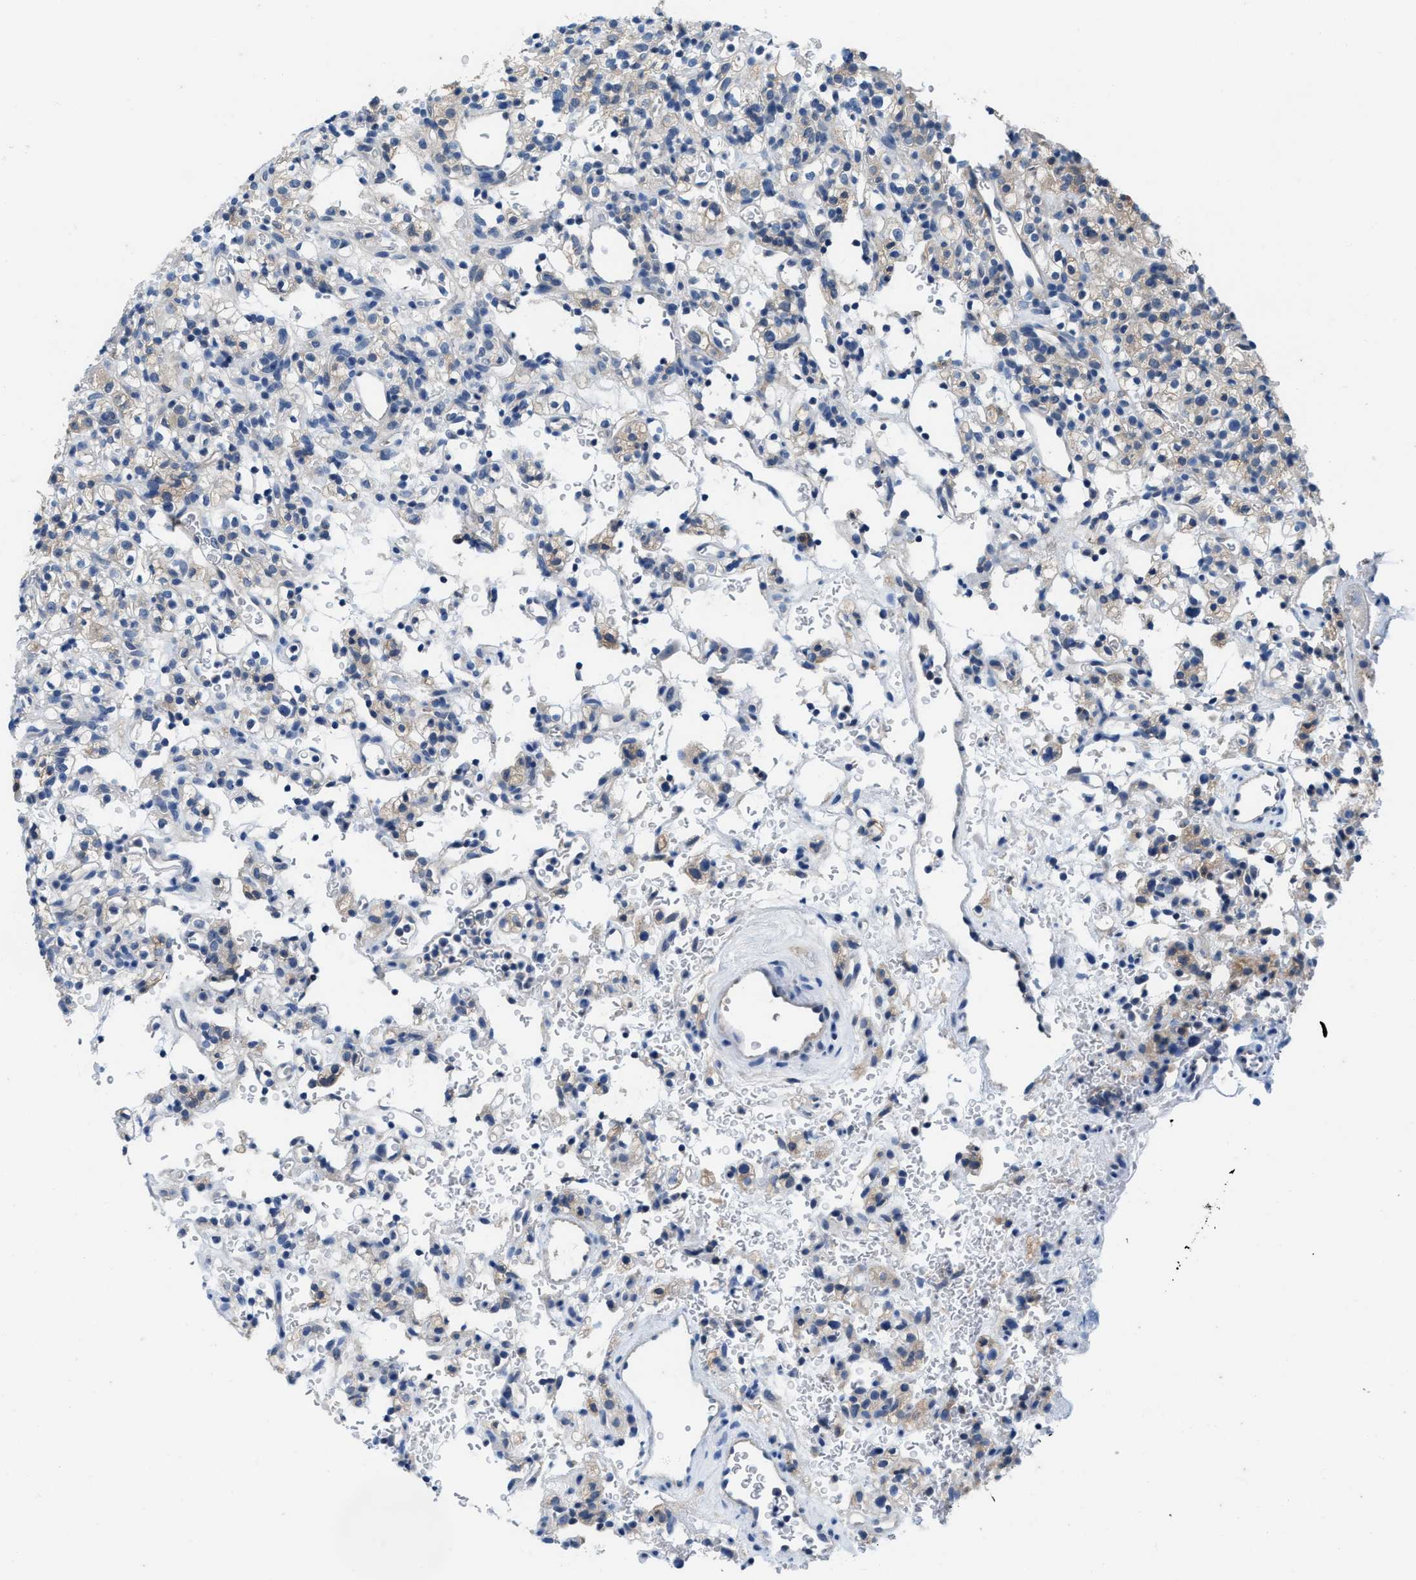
{"staining": {"intensity": "weak", "quantity": "<25%", "location": "cytoplasmic/membranous"}, "tissue": "renal cancer", "cell_type": "Tumor cells", "image_type": "cancer", "snomed": [{"axis": "morphology", "description": "Normal tissue, NOS"}, {"axis": "morphology", "description": "Adenocarcinoma, NOS"}, {"axis": "topography", "description": "Kidney"}], "caption": "Immunohistochemistry micrograph of human adenocarcinoma (renal) stained for a protein (brown), which shows no positivity in tumor cells.", "gene": "NUDT5", "patient": {"sex": "female", "age": 72}}